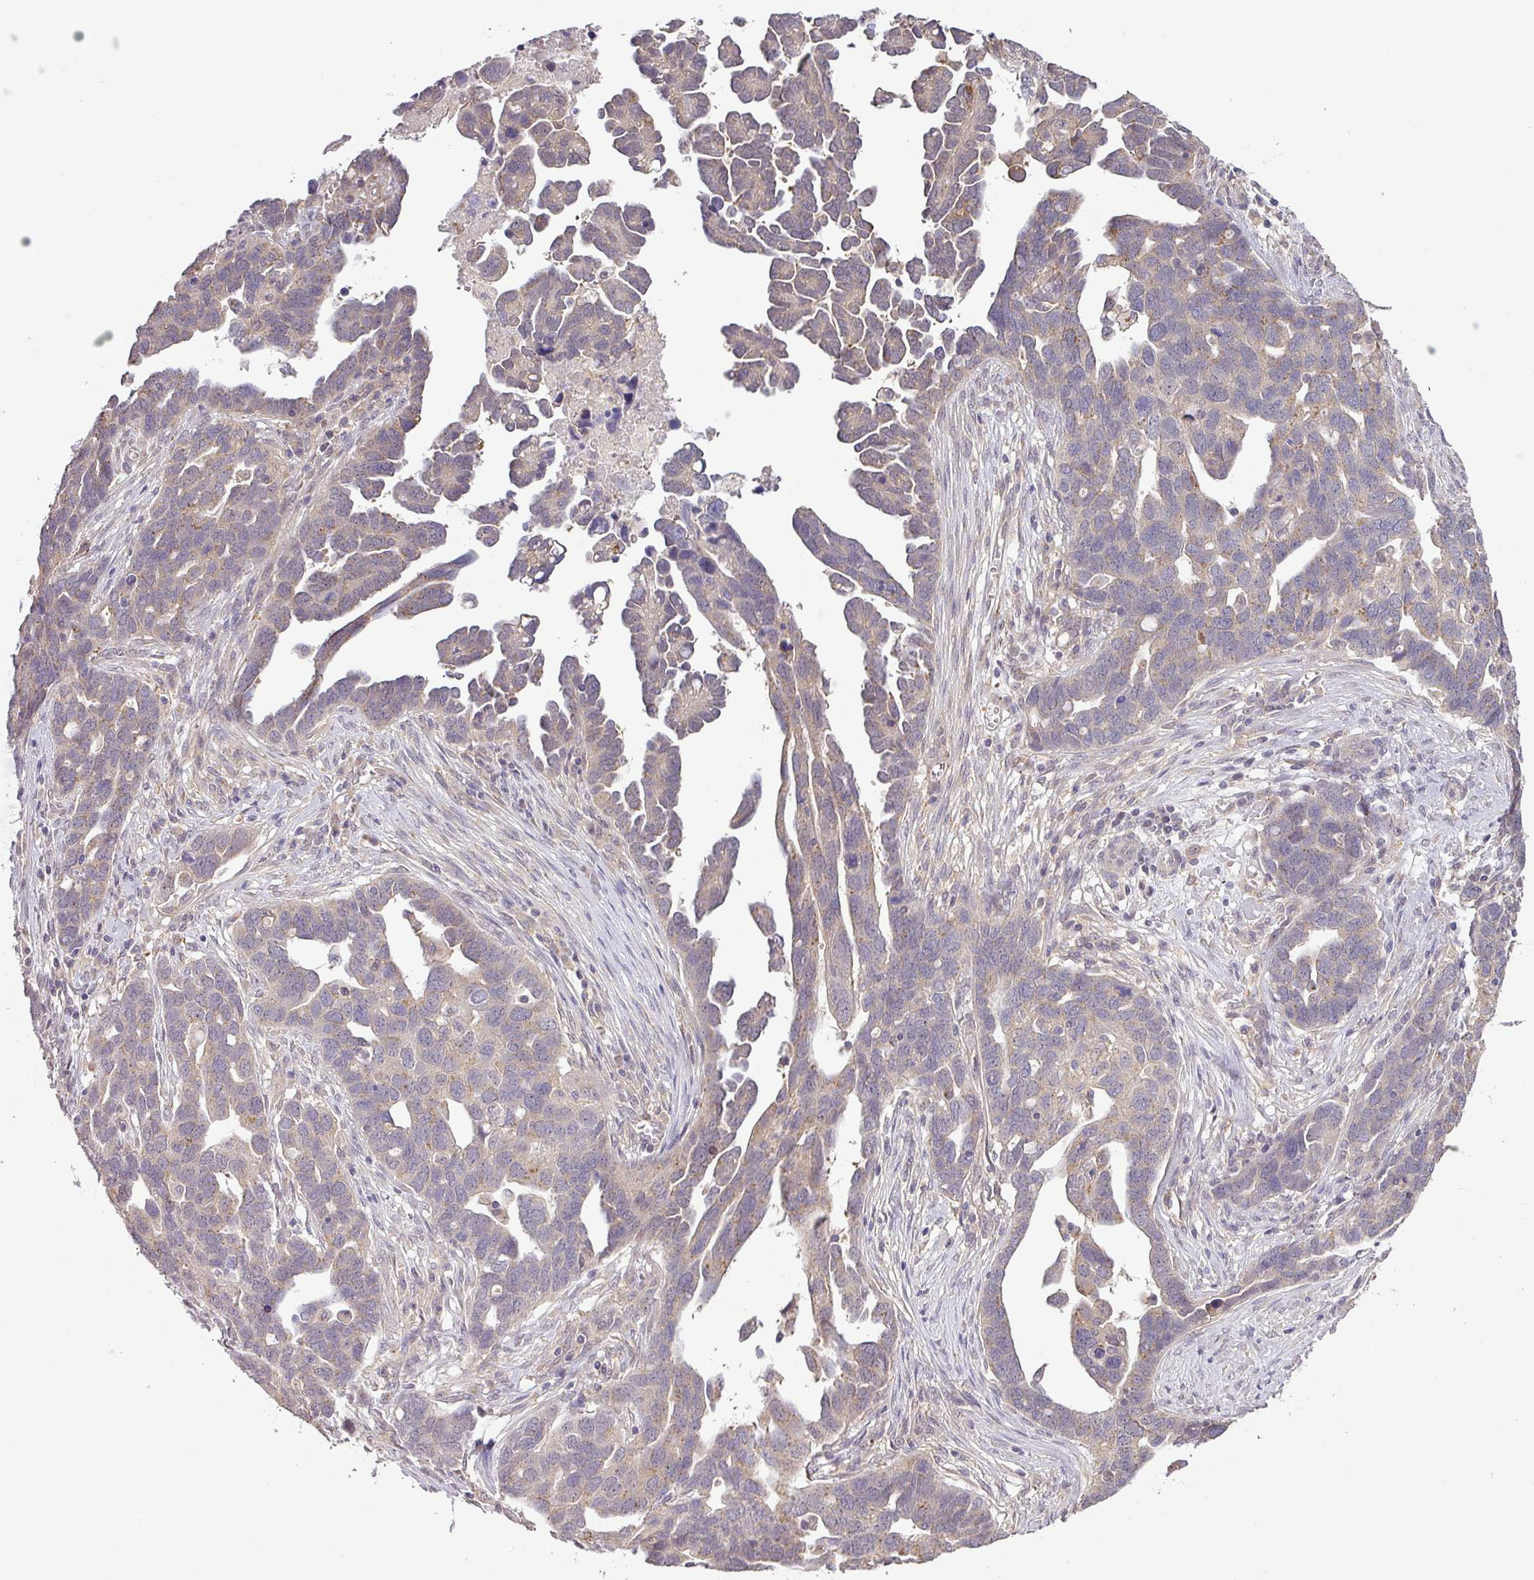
{"staining": {"intensity": "weak", "quantity": "<25%", "location": "cytoplasmic/membranous"}, "tissue": "ovarian cancer", "cell_type": "Tumor cells", "image_type": "cancer", "snomed": [{"axis": "morphology", "description": "Cystadenocarcinoma, serous, NOS"}, {"axis": "topography", "description": "Ovary"}], "caption": "Immunohistochemical staining of ovarian serous cystadenocarcinoma reveals no significant expression in tumor cells.", "gene": "GALNT12", "patient": {"sex": "female", "age": 54}}